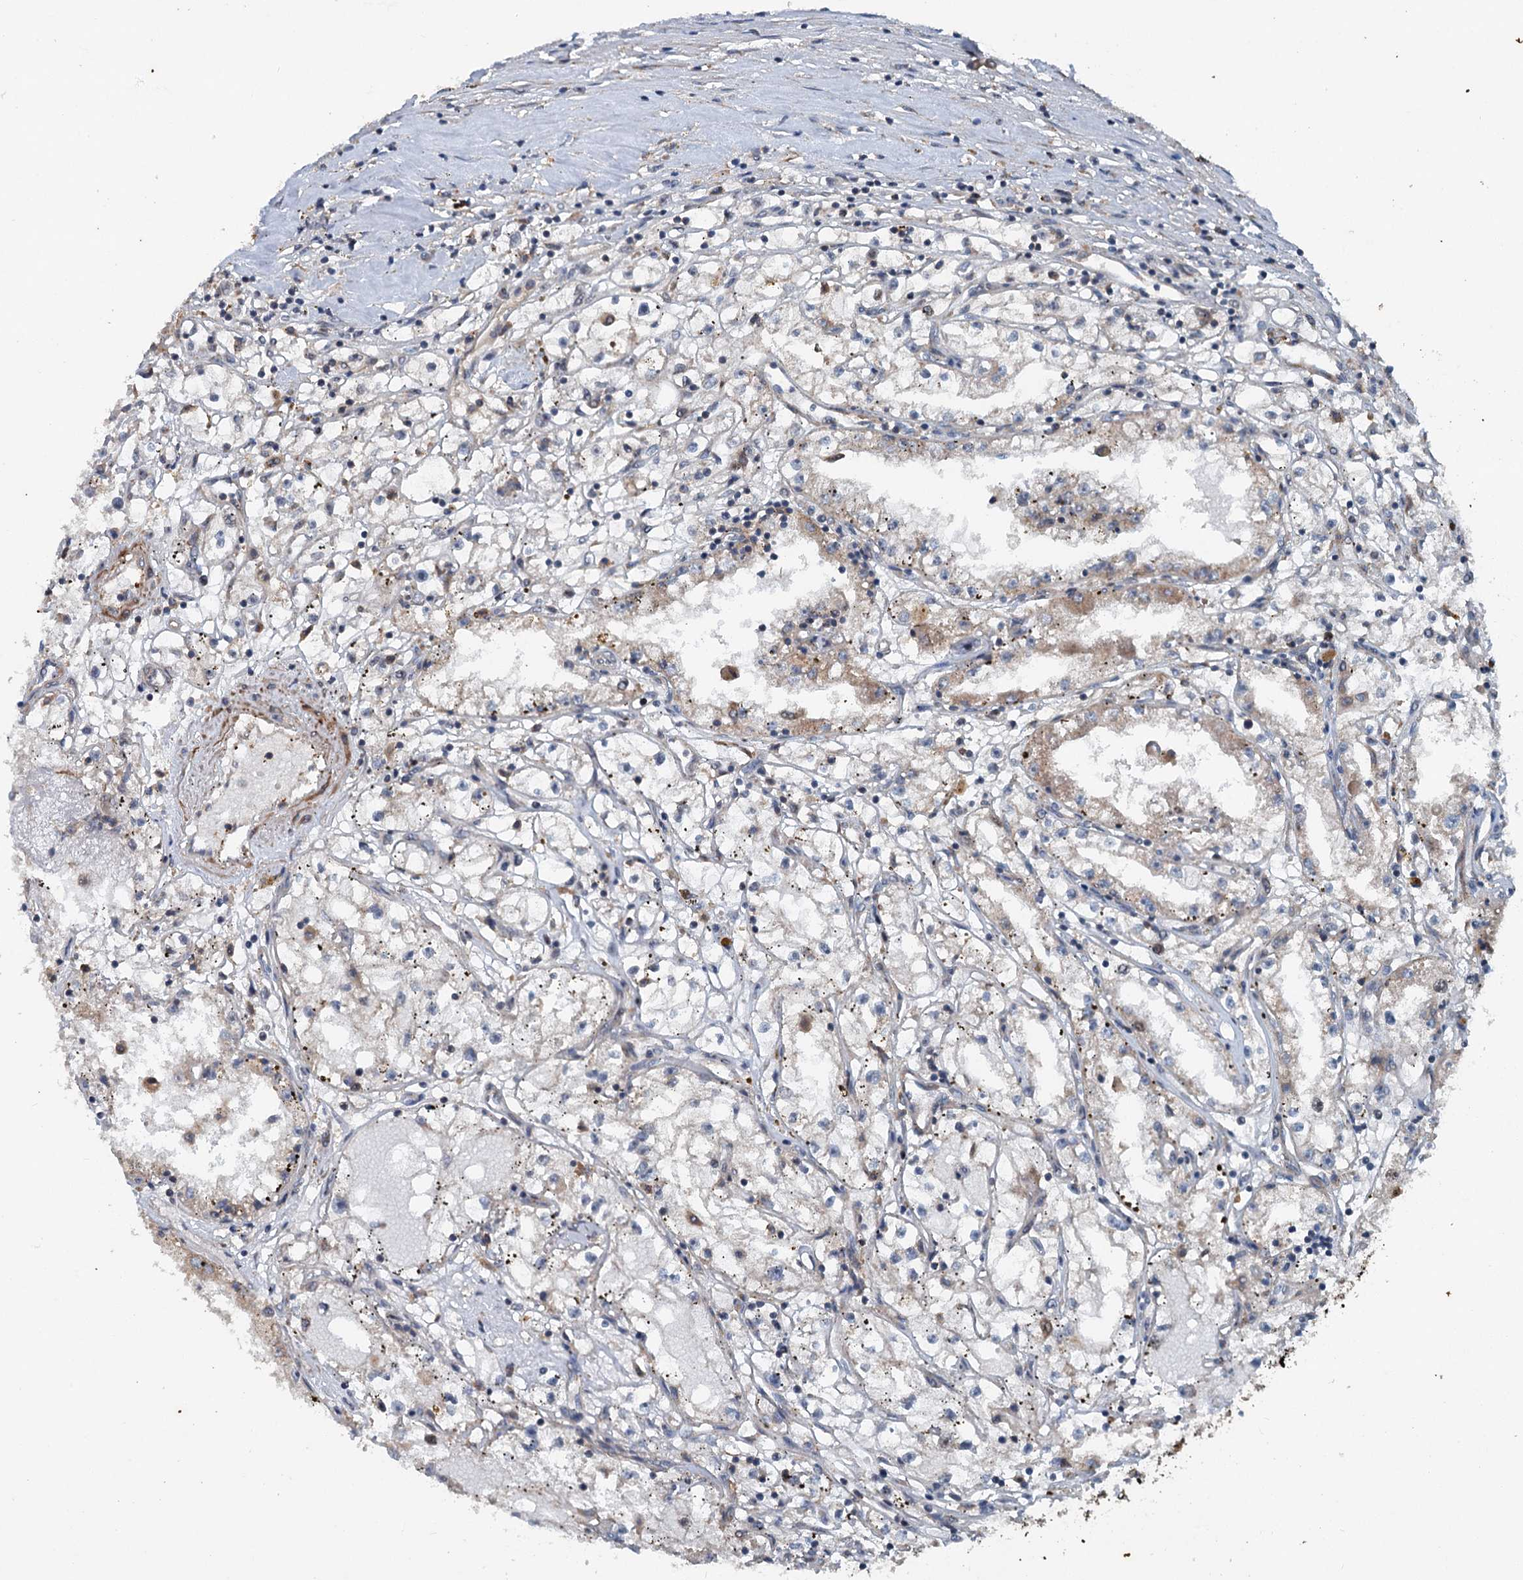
{"staining": {"intensity": "weak", "quantity": "25%-75%", "location": "cytoplasmic/membranous"}, "tissue": "renal cancer", "cell_type": "Tumor cells", "image_type": "cancer", "snomed": [{"axis": "morphology", "description": "Adenocarcinoma, NOS"}, {"axis": "topography", "description": "Kidney"}], "caption": "Immunohistochemistry (IHC) (DAB) staining of renal cancer exhibits weak cytoplasmic/membranous protein staining in about 25%-75% of tumor cells.", "gene": "TEDC1", "patient": {"sex": "male", "age": 56}}